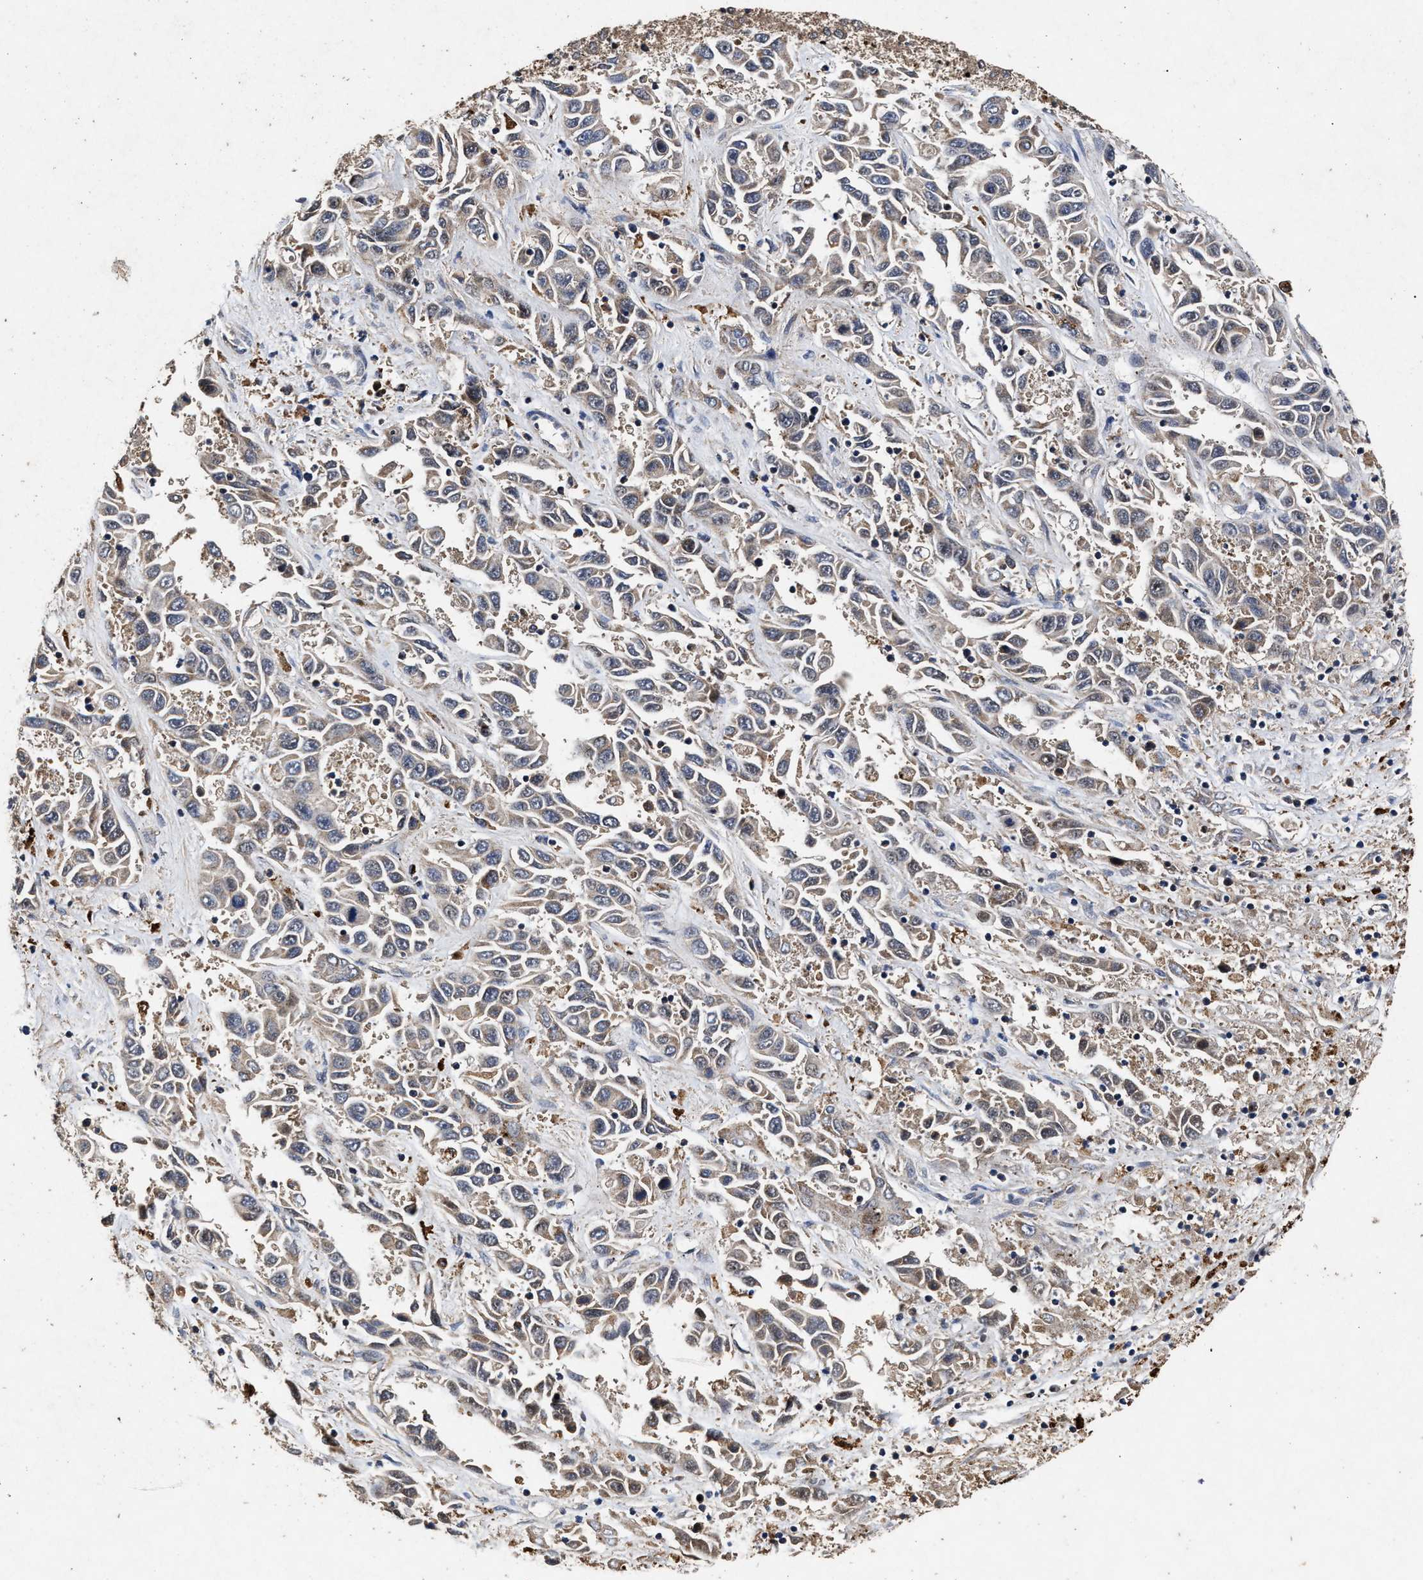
{"staining": {"intensity": "weak", "quantity": "<25%", "location": "cytoplasmic/membranous"}, "tissue": "liver cancer", "cell_type": "Tumor cells", "image_type": "cancer", "snomed": [{"axis": "morphology", "description": "Cholangiocarcinoma"}, {"axis": "topography", "description": "Liver"}], "caption": "Tumor cells are negative for brown protein staining in liver cholangiocarcinoma. The staining is performed using DAB brown chromogen with nuclei counter-stained in using hematoxylin.", "gene": "NFKB2", "patient": {"sex": "female", "age": 52}}